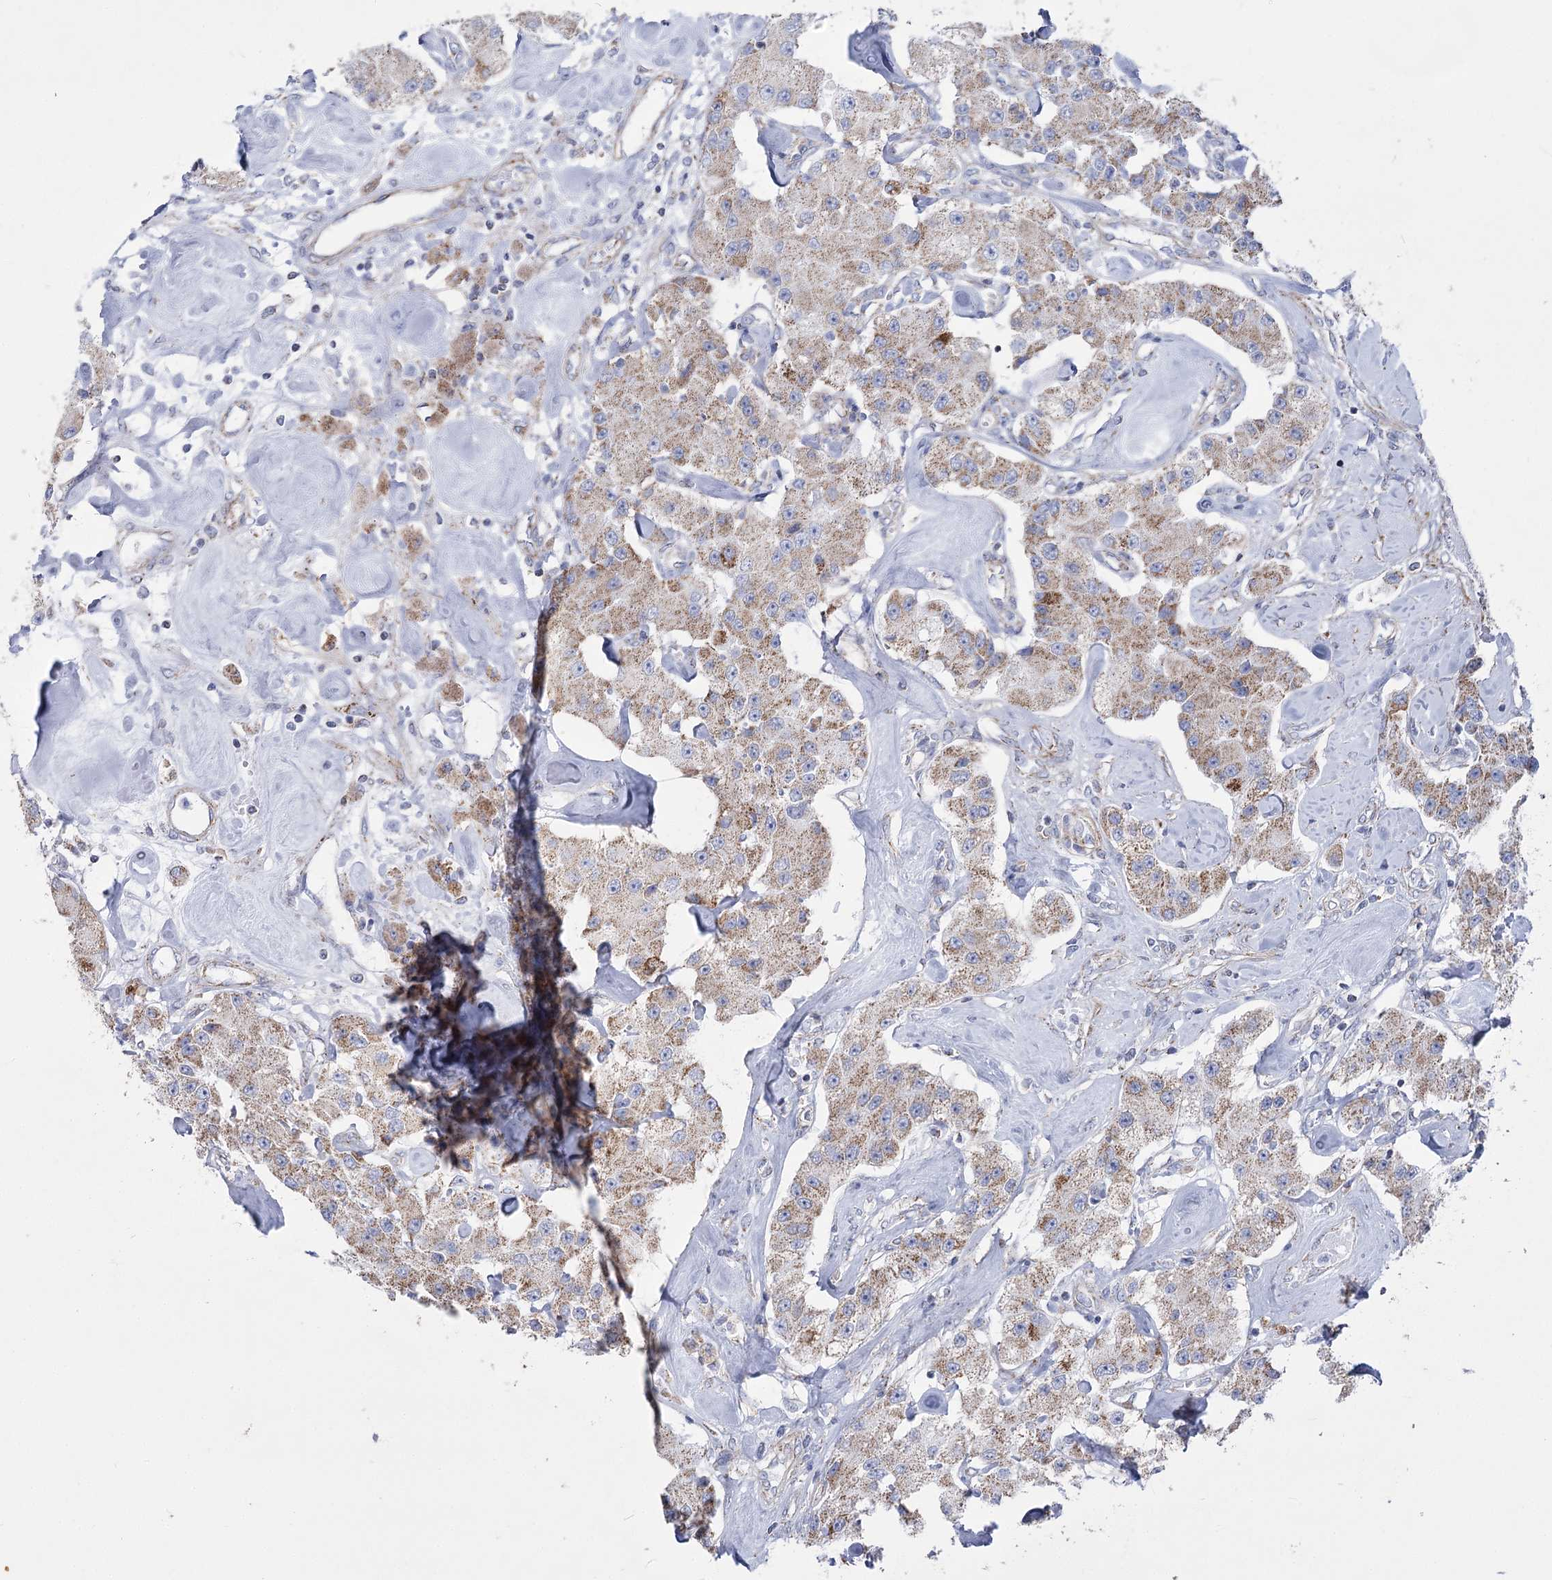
{"staining": {"intensity": "moderate", "quantity": ">75%", "location": "cytoplasmic/membranous"}, "tissue": "carcinoid", "cell_type": "Tumor cells", "image_type": "cancer", "snomed": [{"axis": "morphology", "description": "Carcinoid, malignant, NOS"}, {"axis": "topography", "description": "Pancreas"}], "caption": "Tumor cells demonstrate moderate cytoplasmic/membranous staining in about >75% of cells in carcinoid.", "gene": "PDHB", "patient": {"sex": "male", "age": 41}}